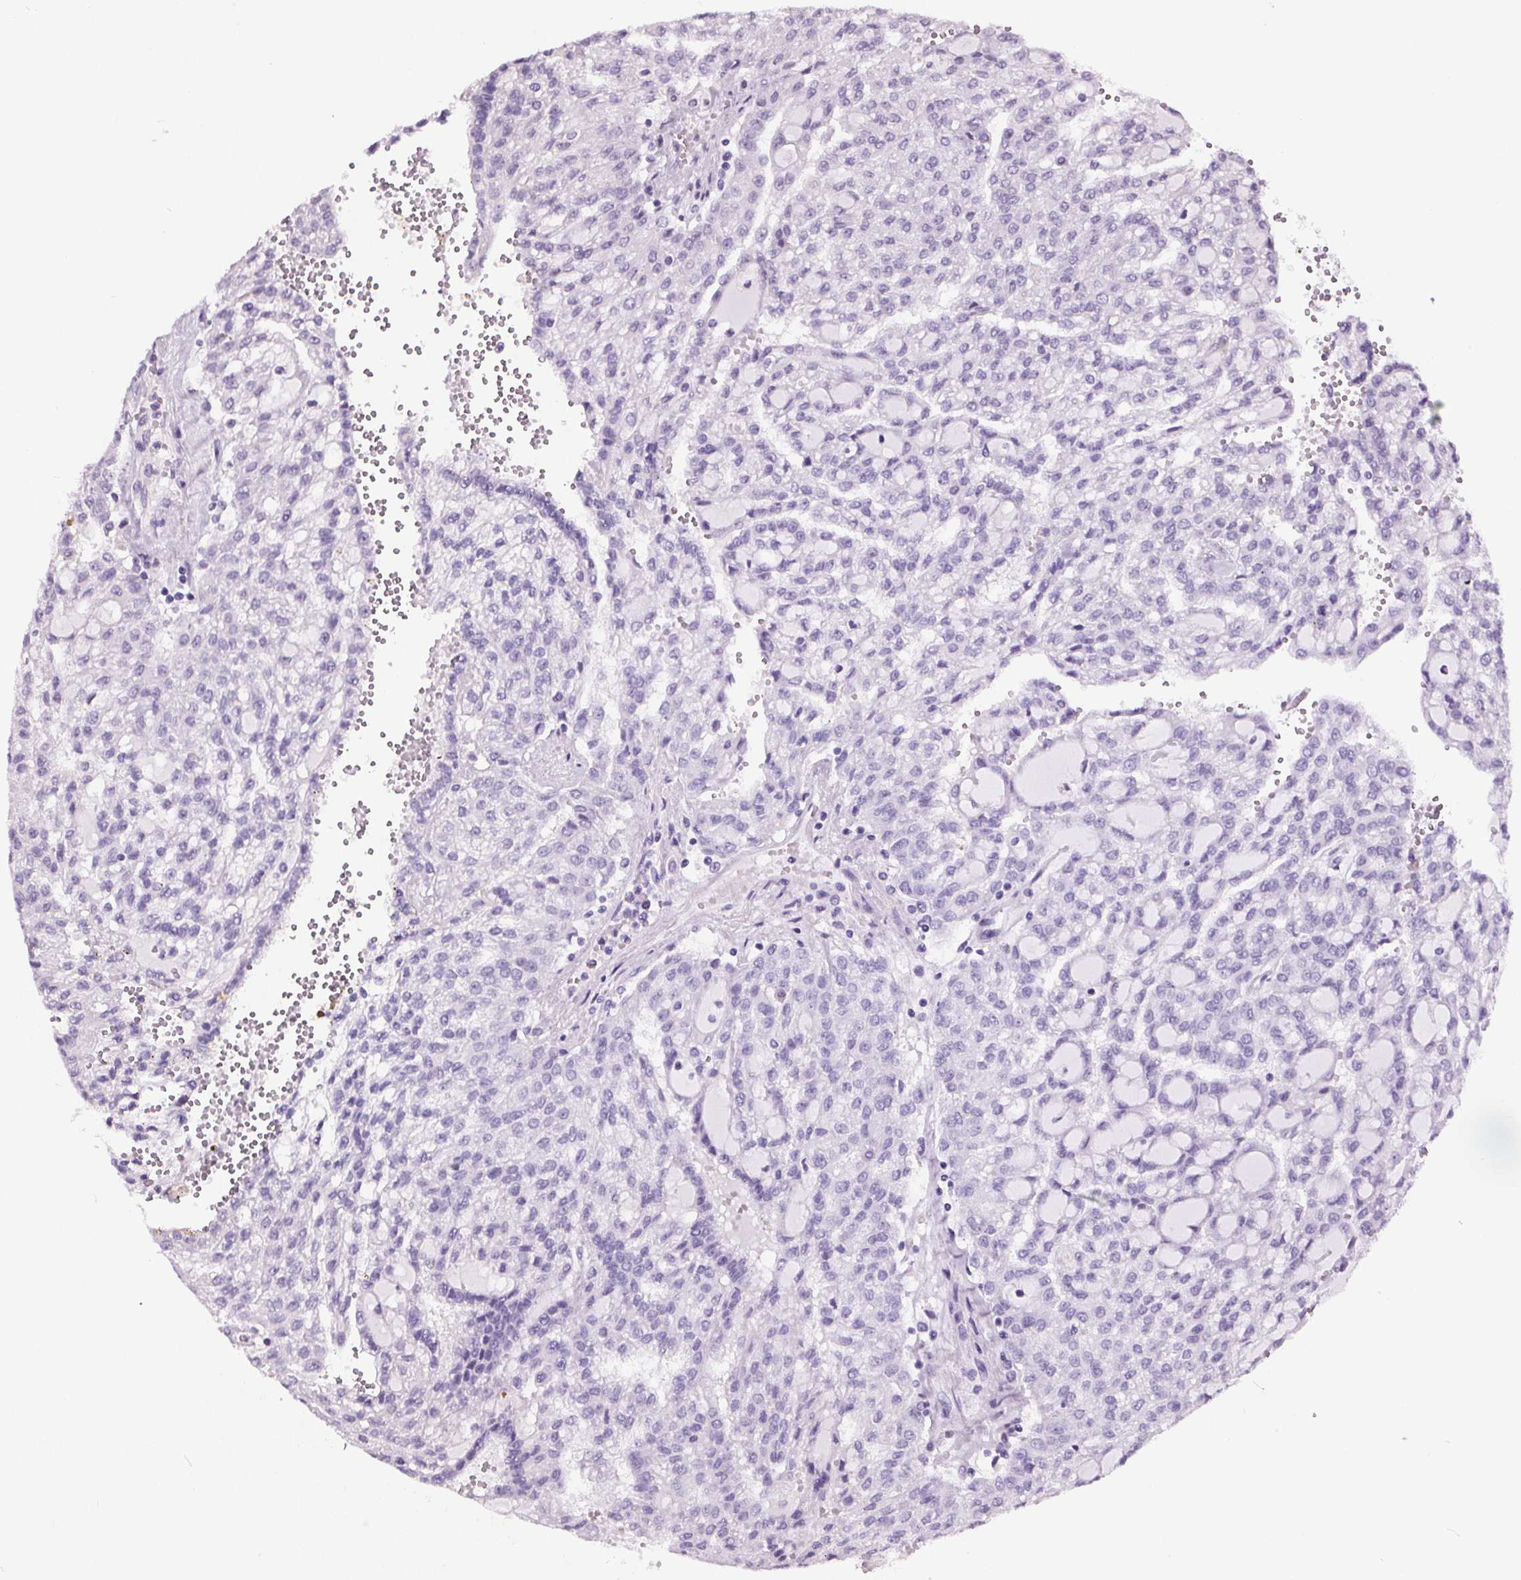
{"staining": {"intensity": "negative", "quantity": "none", "location": "none"}, "tissue": "renal cancer", "cell_type": "Tumor cells", "image_type": "cancer", "snomed": [{"axis": "morphology", "description": "Adenocarcinoma, NOS"}, {"axis": "topography", "description": "Kidney"}], "caption": "Tumor cells show no significant staining in adenocarcinoma (renal).", "gene": "CENPF", "patient": {"sex": "male", "age": 63}}